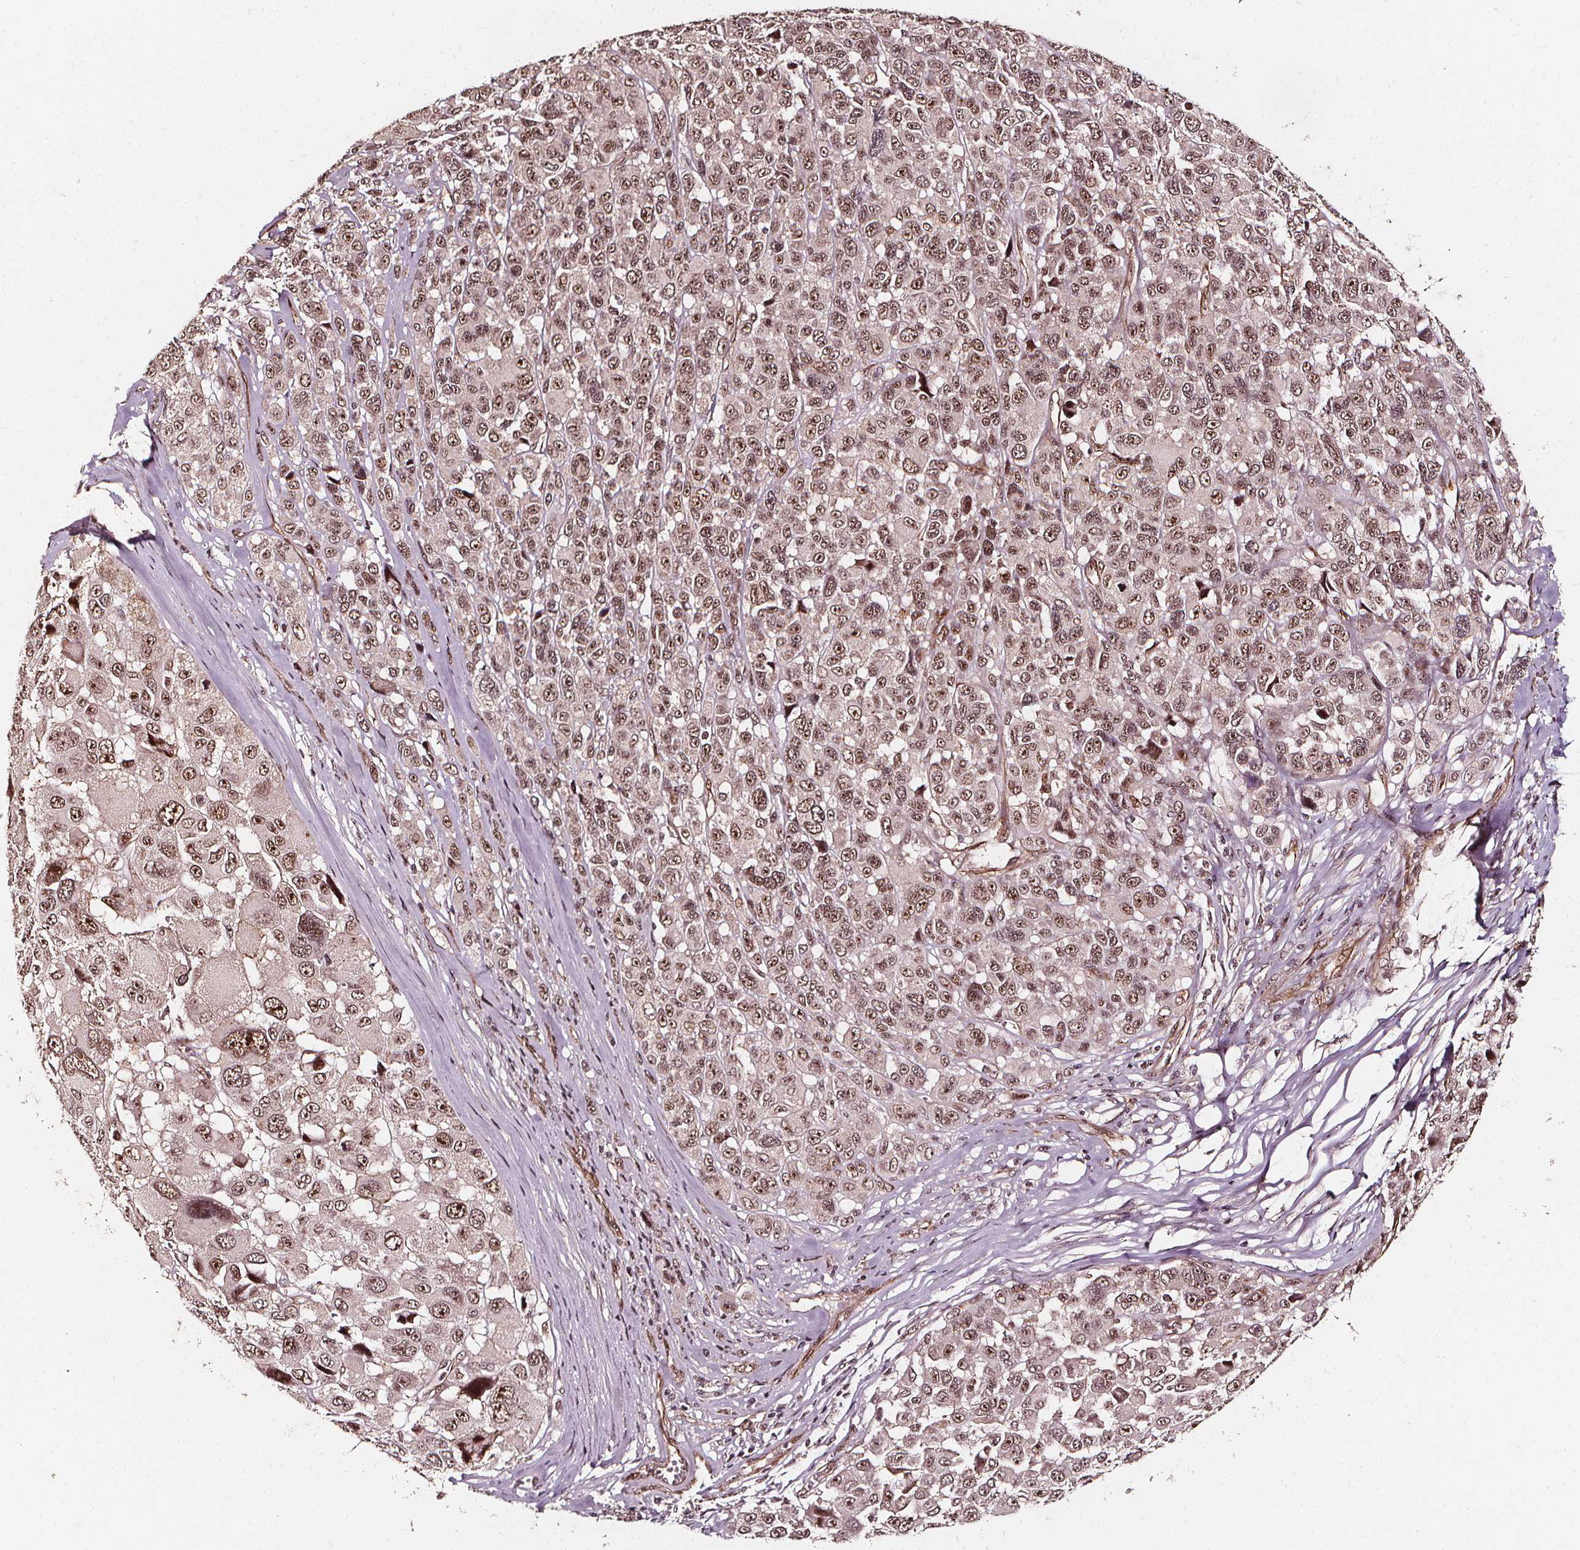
{"staining": {"intensity": "moderate", "quantity": ">75%", "location": "nuclear"}, "tissue": "melanoma", "cell_type": "Tumor cells", "image_type": "cancer", "snomed": [{"axis": "morphology", "description": "Malignant melanoma, NOS"}, {"axis": "topography", "description": "Skin"}], "caption": "IHC (DAB) staining of human melanoma exhibits moderate nuclear protein expression in approximately >75% of tumor cells. (DAB = brown stain, brightfield microscopy at high magnification).", "gene": "EXOSC9", "patient": {"sex": "female", "age": 66}}